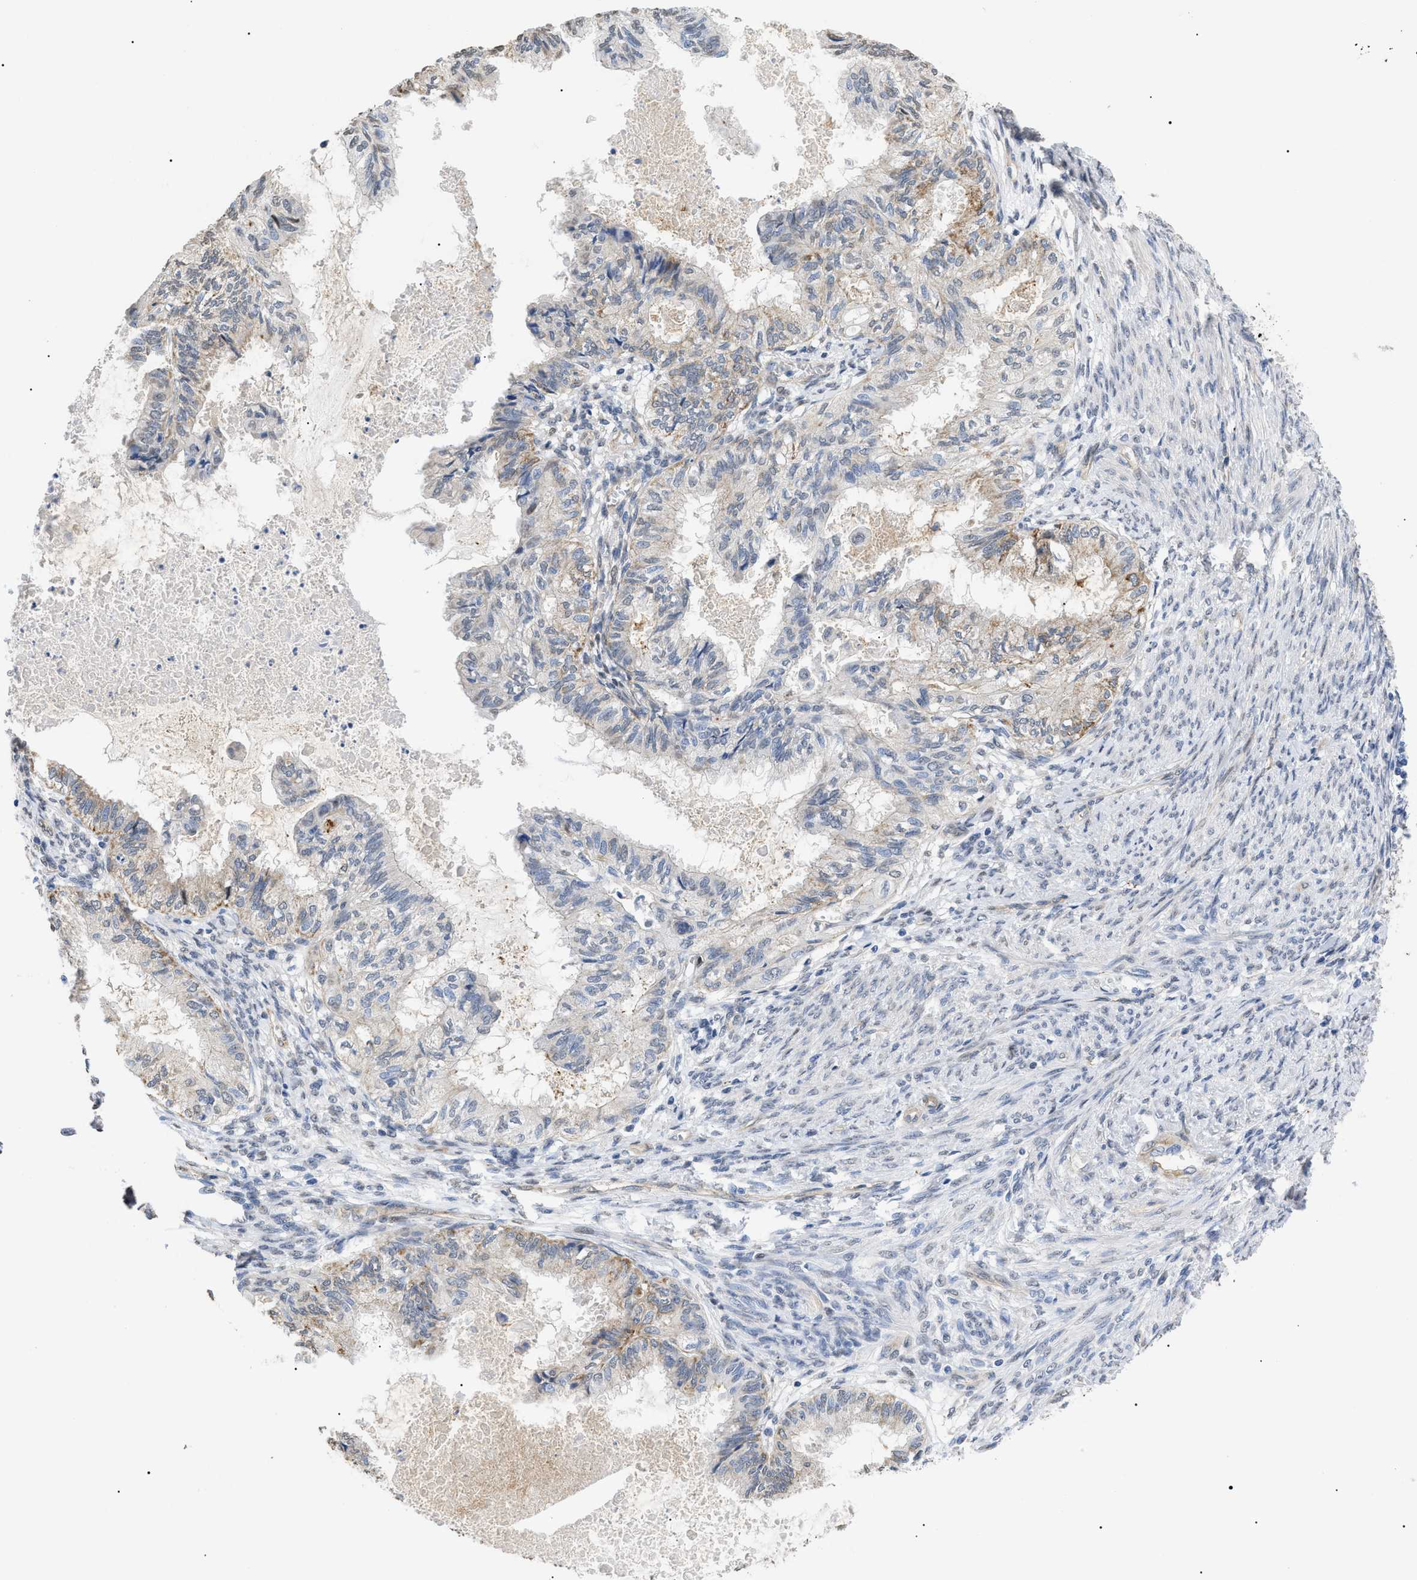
{"staining": {"intensity": "negative", "quantity": "none", "location": "none"}, "tissue": "cervical cancer", "cell_type": "Tumor cells", "image_type": "cancer", "snomed": [{"axis": "morphology", "description": "Normal tissue, NOS"}, {"axis": "morphology", "description": "Adenocarcinoma, NOS"}, {"axis": "topography", "description": "Cervix"}, {"axis": "topography", "description": "Endometrium"}], "caption": "Immunohistochemistry (IHC) histopathology image of neoplastic tissue: human cervical adenocarcinoma stained with DAB demonstrates no significant protein staining in tumor cells.", "gene": "SFXN5", "patient": {"sex": "female", "age": 86}}